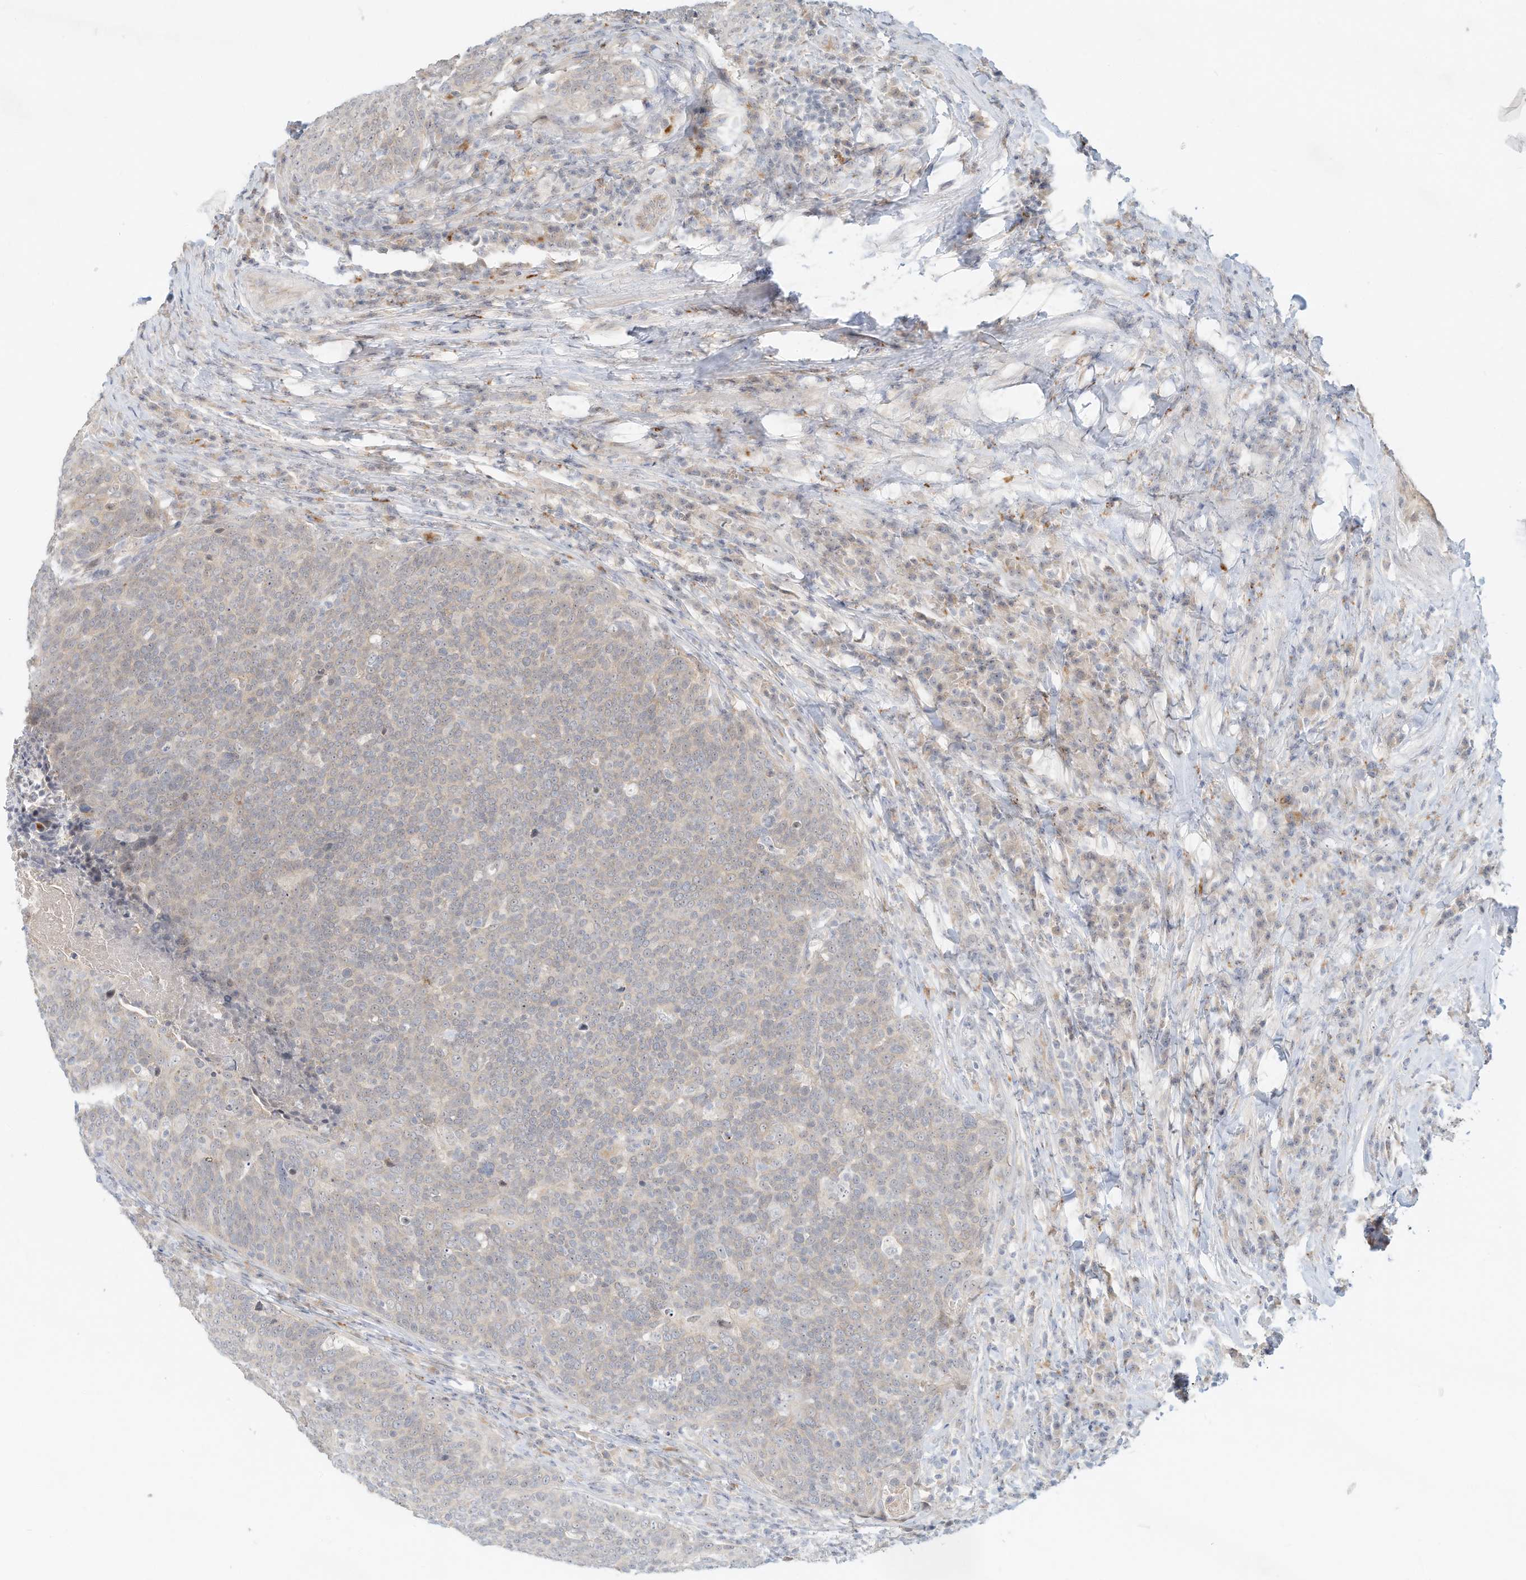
{"staining": {"intensity": "weak", "quantity": "<25%", "location": "cytoplasmic/membranous"}, "tissue": "head and neck cancer", "cell_type": "Tumor cells", "image_type": "cancer", "snomed": [{"axis": "morphology", "description": "Squamous cell carcinoma, NOS"}, {"axis": "morphology", "description": "Squamous cell carcinoma, metastatic, NOS"}, {"axis": "topography", "description": "Lymph node"}, {"axis": "topography", "description": "Head-Neck"}], "caption": "Head and neck cancer (metastatic squamous cell carcinoma) was stained to show a protein in brown. There is no significant expression in tumor cells.", "gene": "PAK6", "patient": {"sex": "male", "age": 62}}